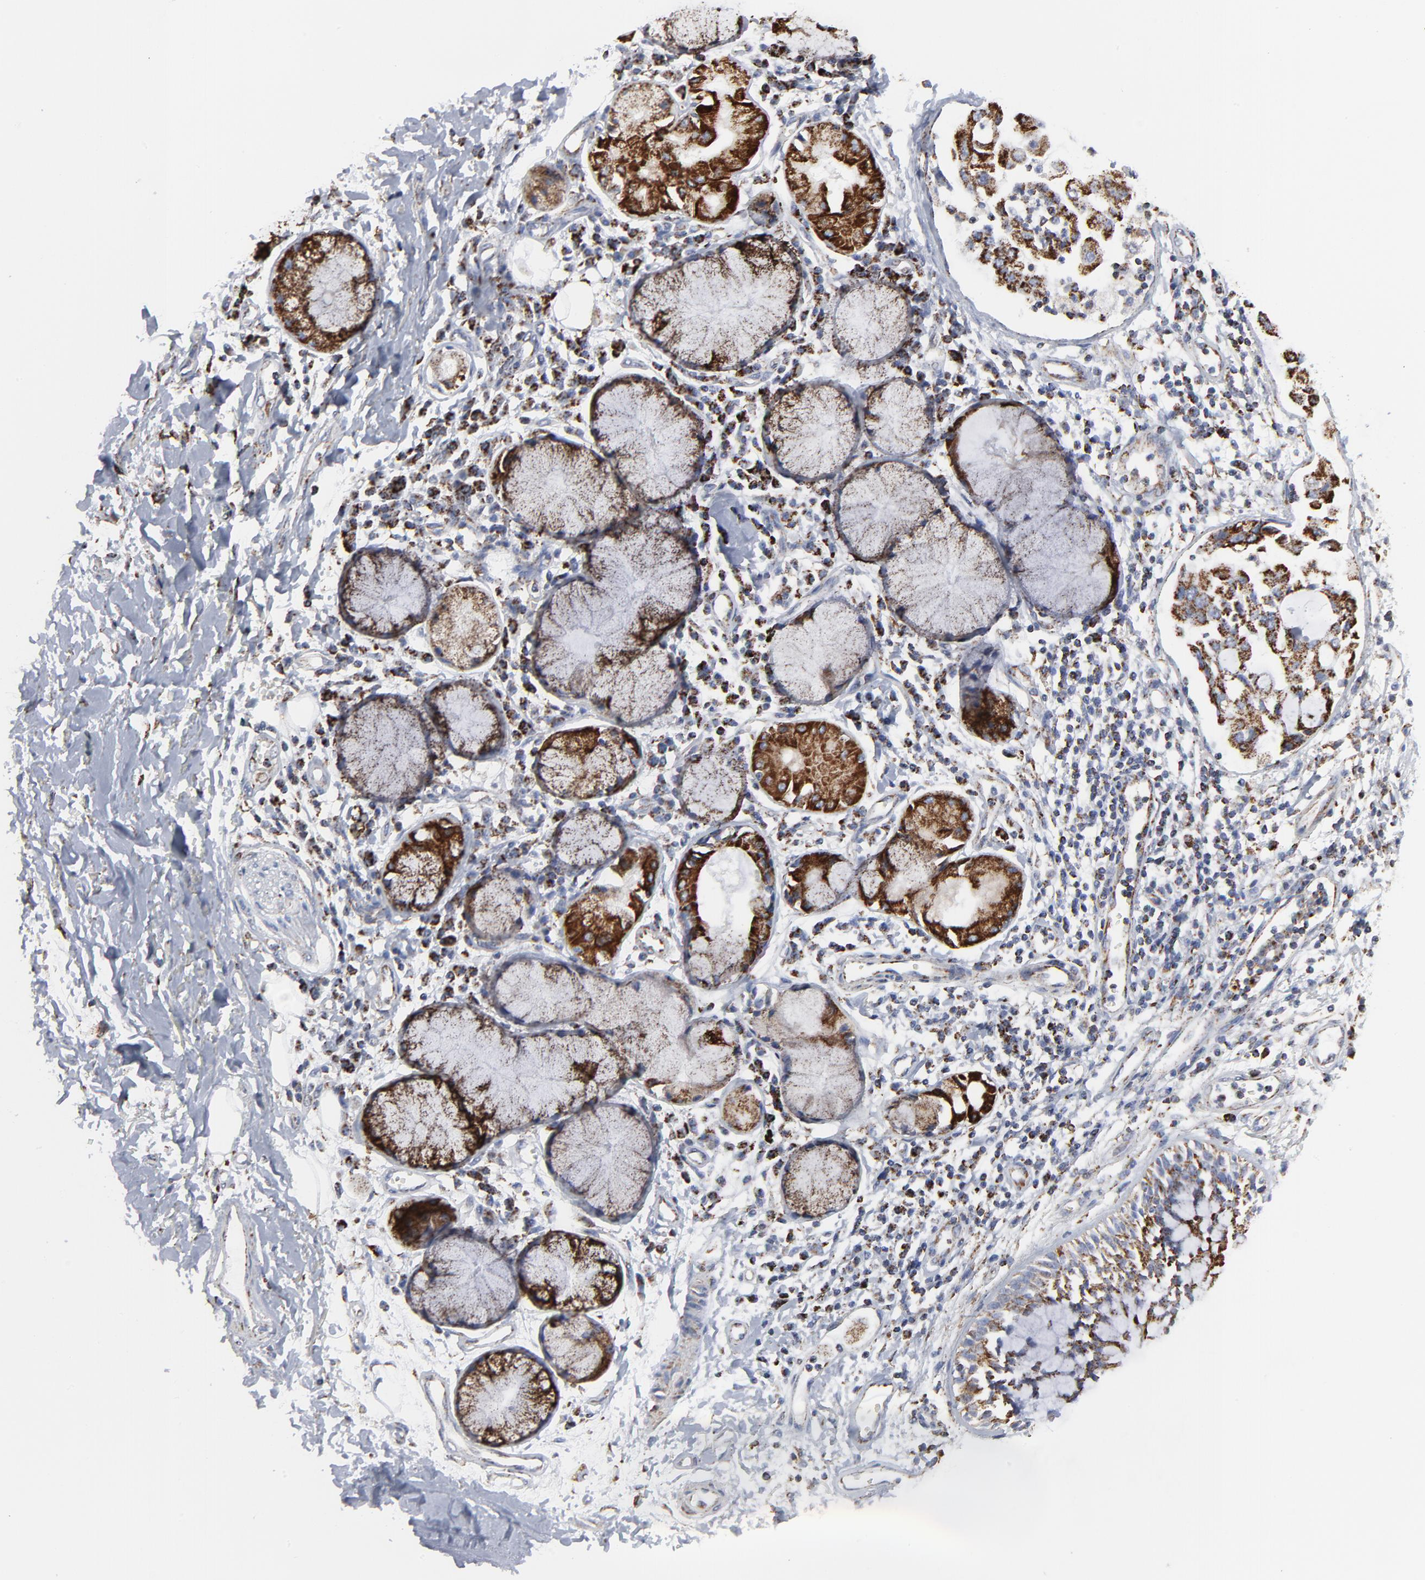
{"staining": {"intensity": "negative", "quantity": "none", "location": "none"}, "tissue": "adipose tissue", "cell_type": "Adipocytes", "image_type": "normal", "snomed": [{"axis": "morphology", "description": "Normal tissue, NOS"}, {"axis": "morphology", "description": "Adenocarcinoma, NOS"}, {"axis": "topography", "description": "Cartilage tissue"}, {"axis": "topography", "description": "Bronchus"}, {"axis": "topography", "description": "Lung"}], "caption": "Immunohistochemistry (IHC) image of benign adipose tissue stained for a protein (brown), which exhibits no staining in adipocytes.", "gene": "TXNRD2", "patient": {"sex": "female", "age": 67}}